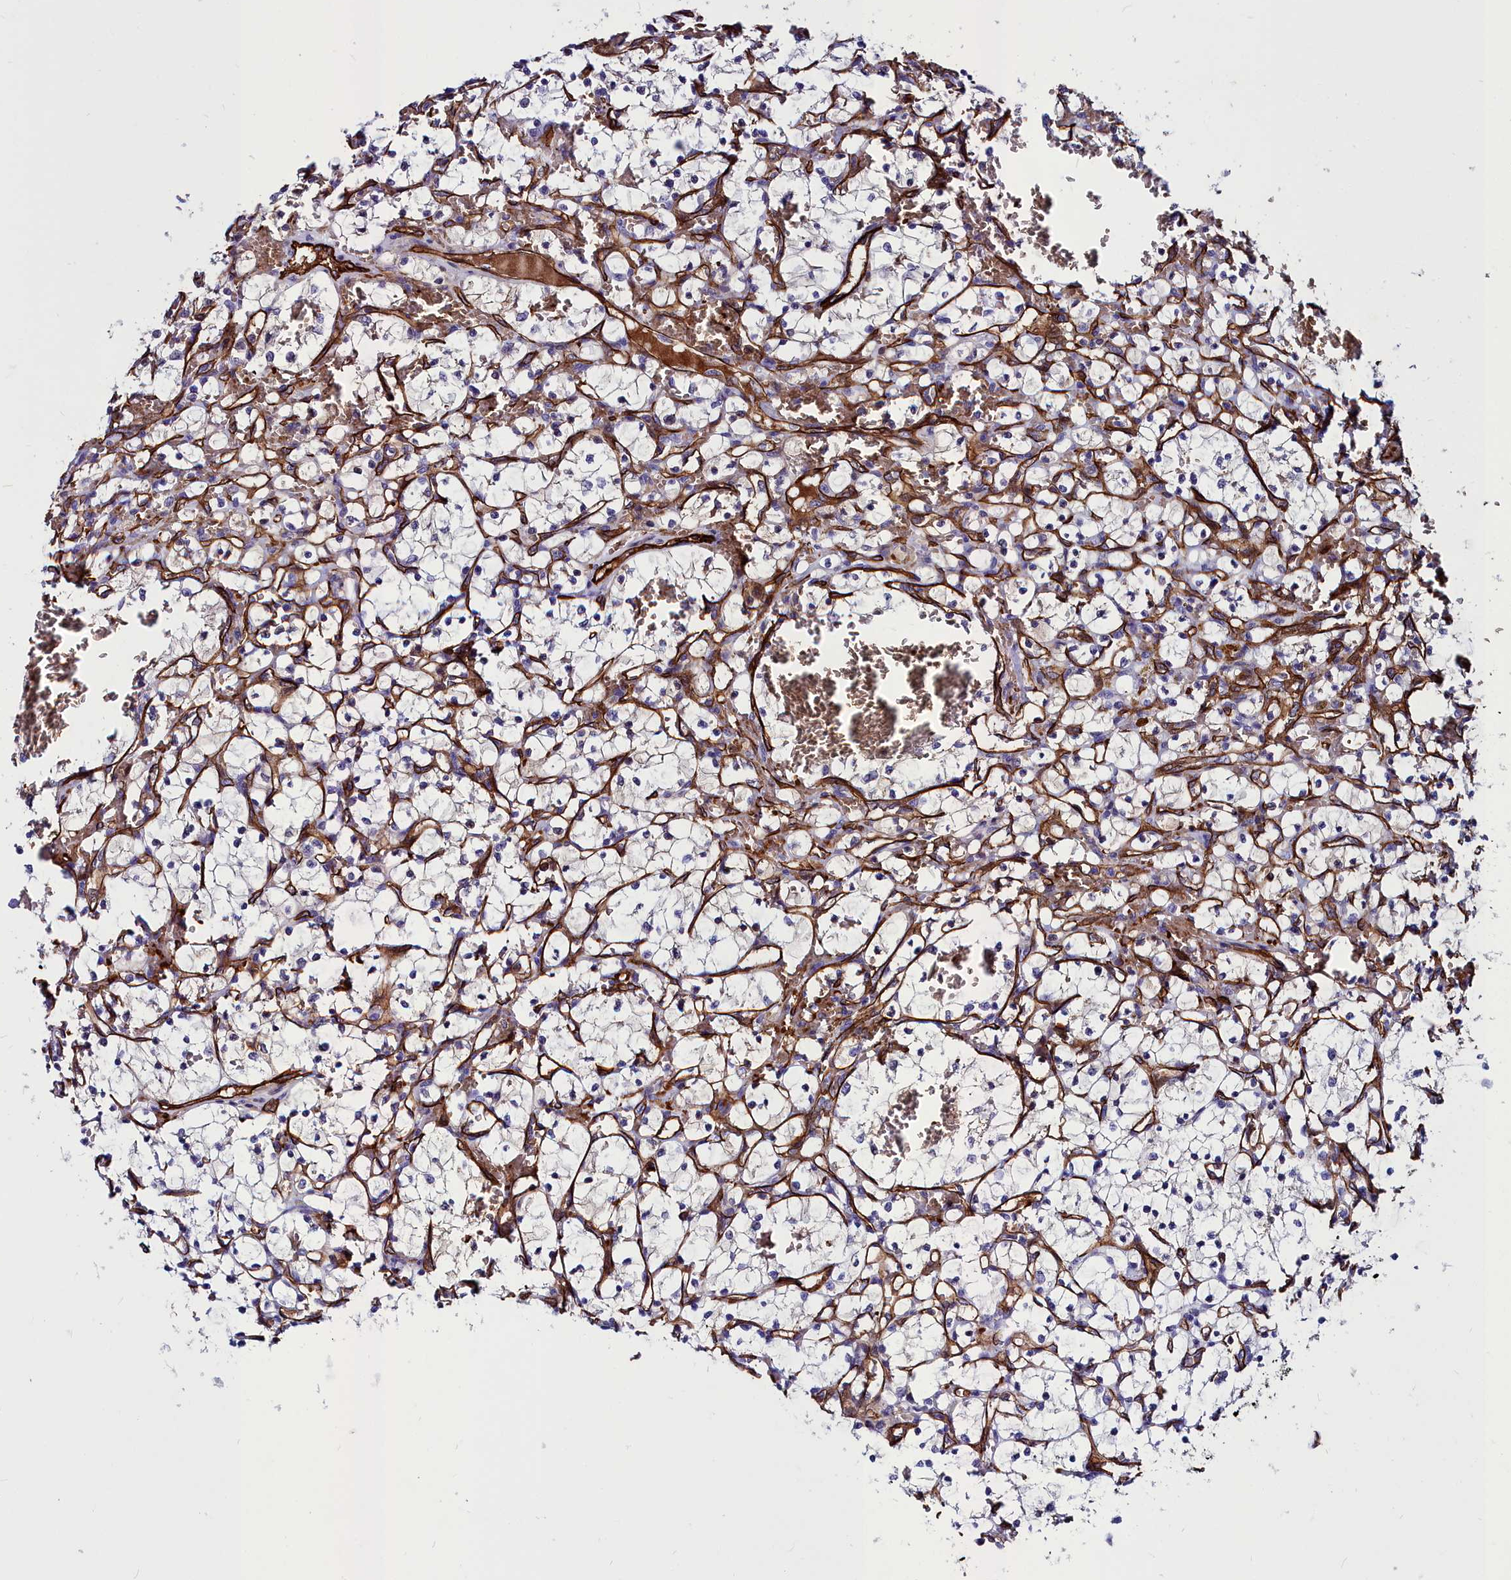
{"staining": {"intensity": "negative", "quantity": "none", "location": "none"}, "tissue": "renal cancer", "cell_type": "Tumor cells", "image_type": "cancer", "snomed": [{"axis": "morphology", "description": "Adenocarcinoma, NOS"}, {"axis": "topography", "description": "Kidney"}], "caption": "Human adenocarcinoma (renal) stained for a protein using IHC exhibits no staining in tumor cells.", "gene": "CYP4F11", "patient": {"sex": "female", "age": 69}}